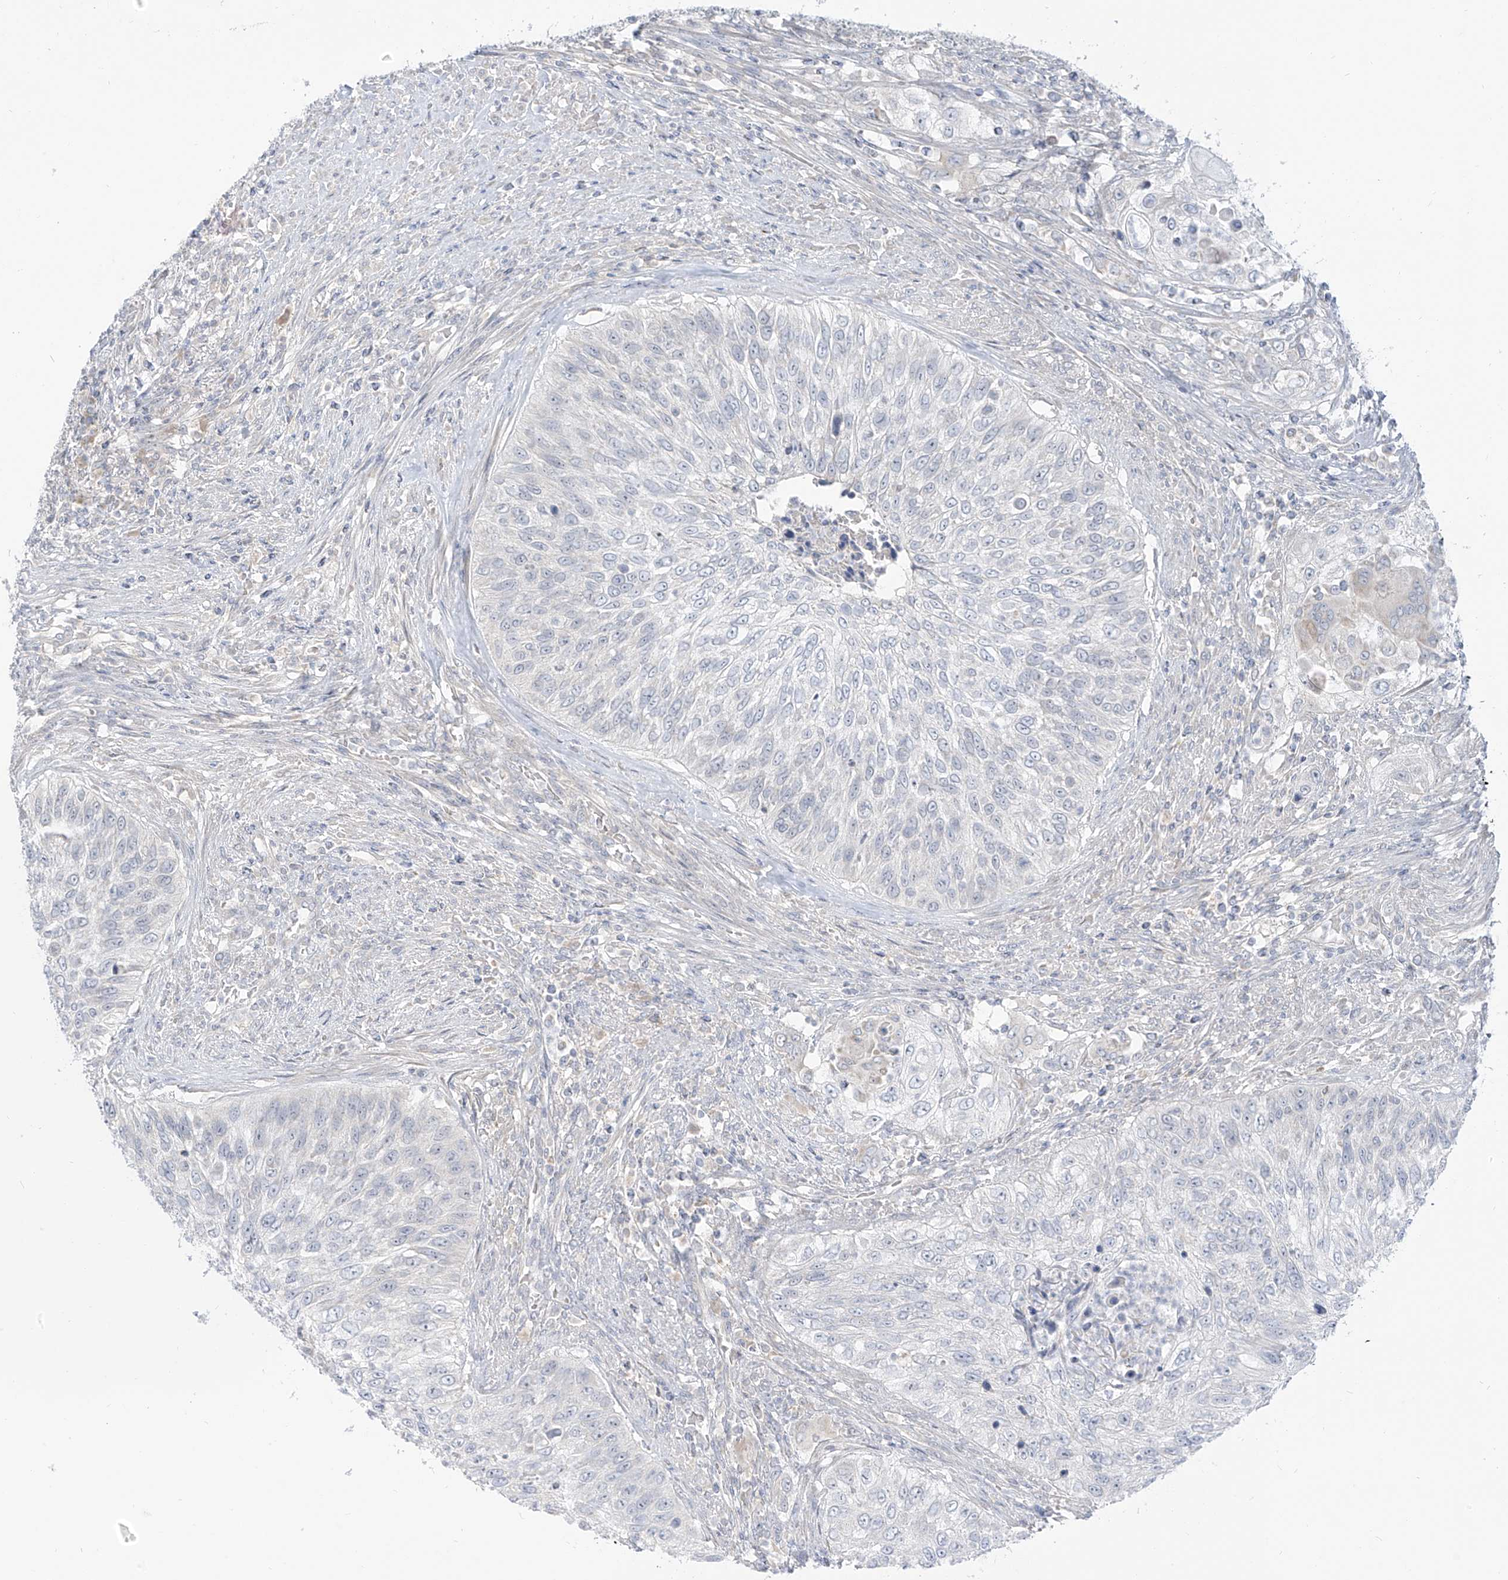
{"staining": {"intensity": "negative", "quantity": "none", "location": "none"}, "tissue": "urothelial cancer", "cell_type": "Tumor cells", "image_type": "cancer", "snomed": [{"axis": "morphology", "description": "Urothelial carcinoma, High grade"}, {"axis": "topography", "description": "Urinary bladder"}], "caption": "Immunohistochemistry histopathology image of neoplastic tissue: human urothelial carcinoma (high-grade) stained with DAB displays no significant protein expression in tumor cells. Brightfield microscopy of IHC stained with DAB (3,3'-diaminobenzidine) (brown) and hematoxylin (blue), captured at high magnification.", "gene": "C2orf42", "patient": {"sex": "female", "age": 60}}